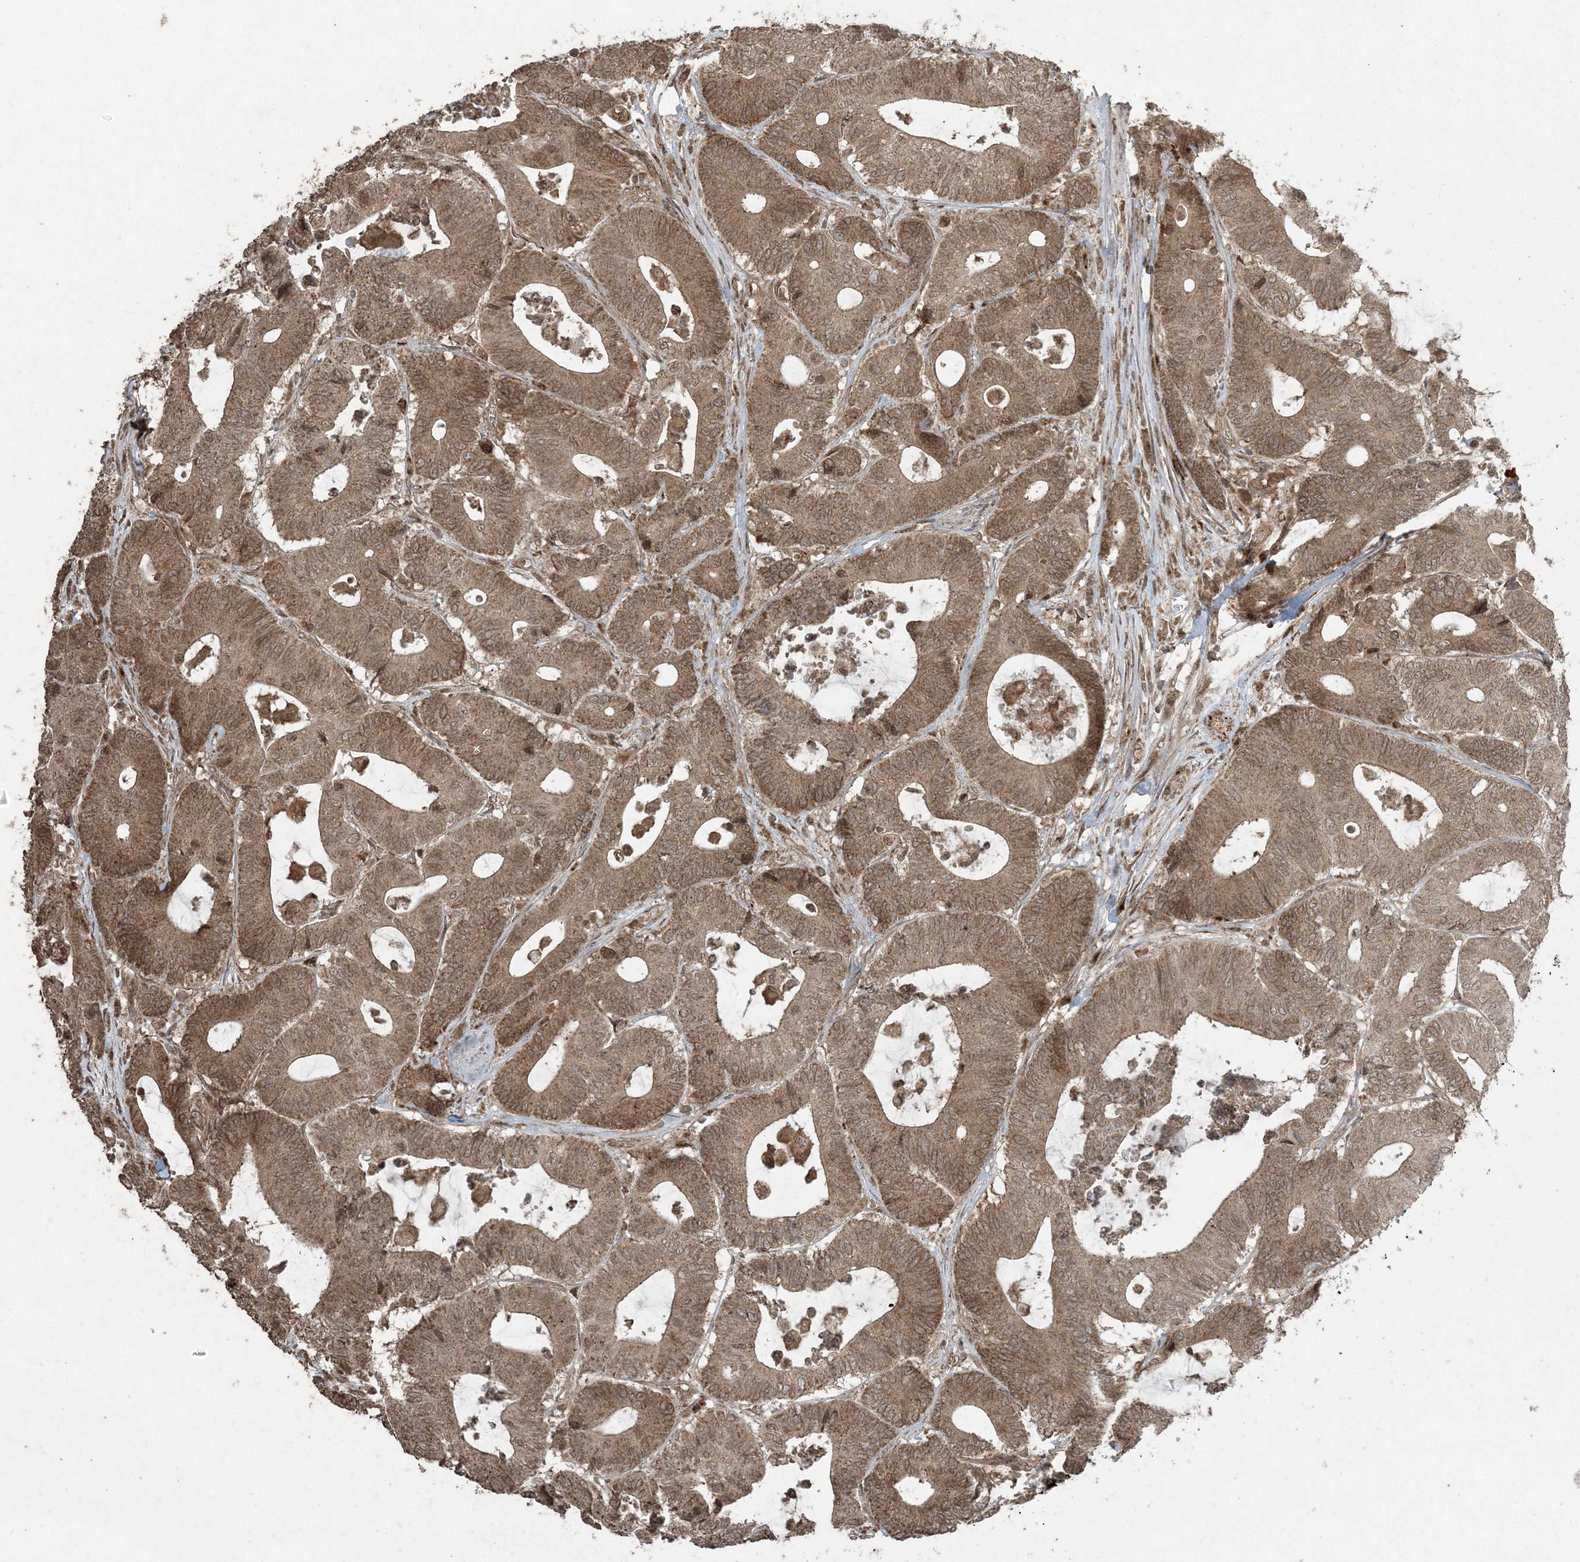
{"staining": {"intensity": "moderate", "quantity": ">75%", "location": "cytoplasmic/membranous"}, "tissue": "colorectal cancer", "cell_type": "Tumor cells", "image_type": "cancer", "snomed": [{"axis": "morphology", "description": "Adenocarcinoma, NOS"}, {"axis": "topography", "description": "Colon"}], "caption": "Immunohistochemical staining of human colorectal cancer (adenocarcinoma) reveals medium levels of moderate cytoplasmic/membranous expression in approximately >75% of tumor cells. (IHC, brightfield microscopy, high magnification).", "gene": "DDX19B", "patient": {"sex": "female", "age": 84}}